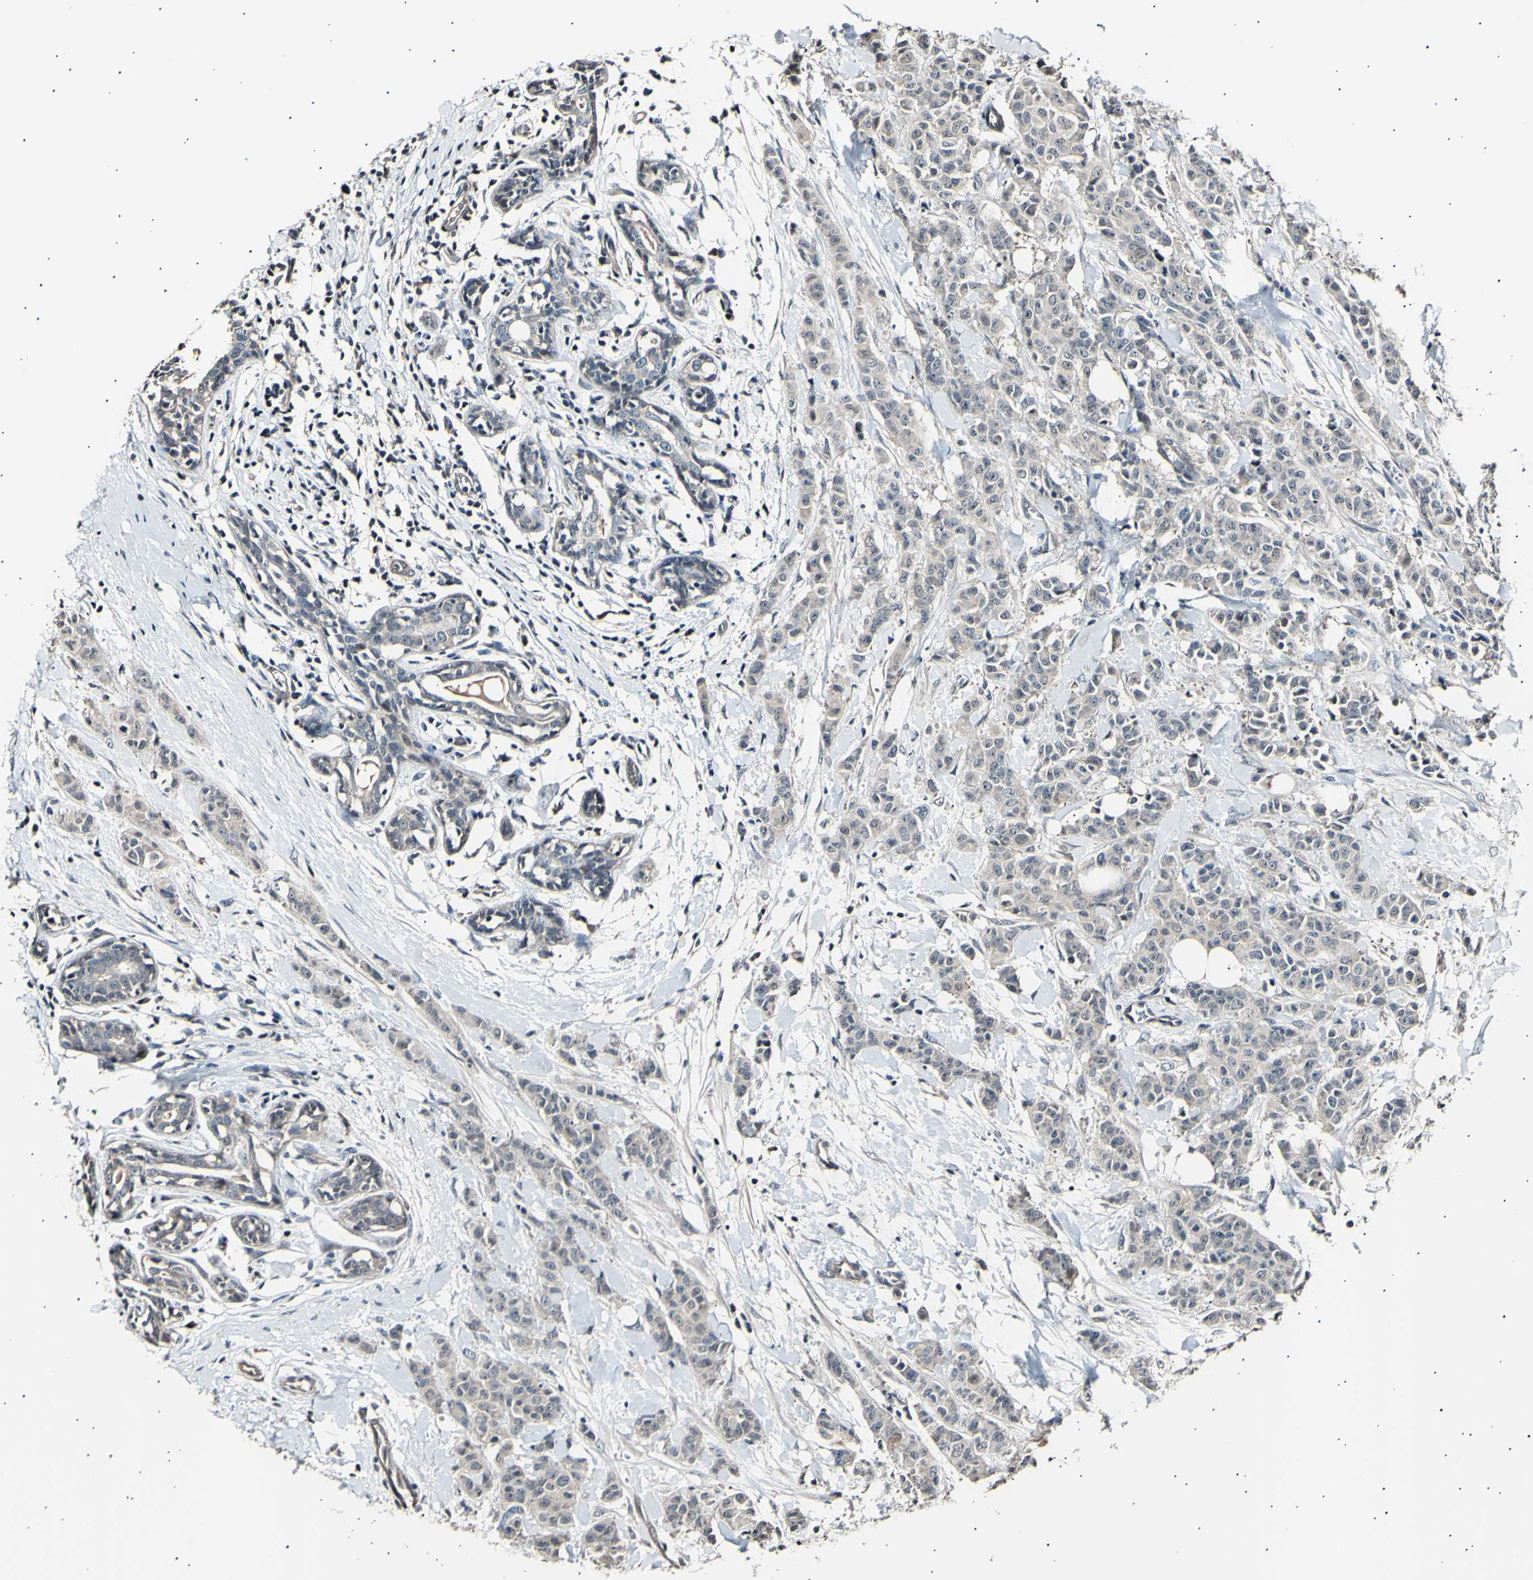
{"staining": {"intensity": "weak", "quantity": ">75%", "location": "cytoplasmic/membranous"}, "tissue": "breast cancer", "cell_type": "Tumor cells", "image_type": "cancer", "snomed": [{"axis": "morphology", "description": "Normal tissue, NOS"}, {"axis": "morphology", "description": "Duct carcinoma"}, {"axis": "topography", "description": "Breast"}], "caption": "Human breast cancer (intraductal carcinoma) stained for a protein (brown) reveals weak cytoplasmic/membranous positive expression in about >75% of tumor cells.", "gene": "AK1", "patient": {"sex": "female", "age": 40}}